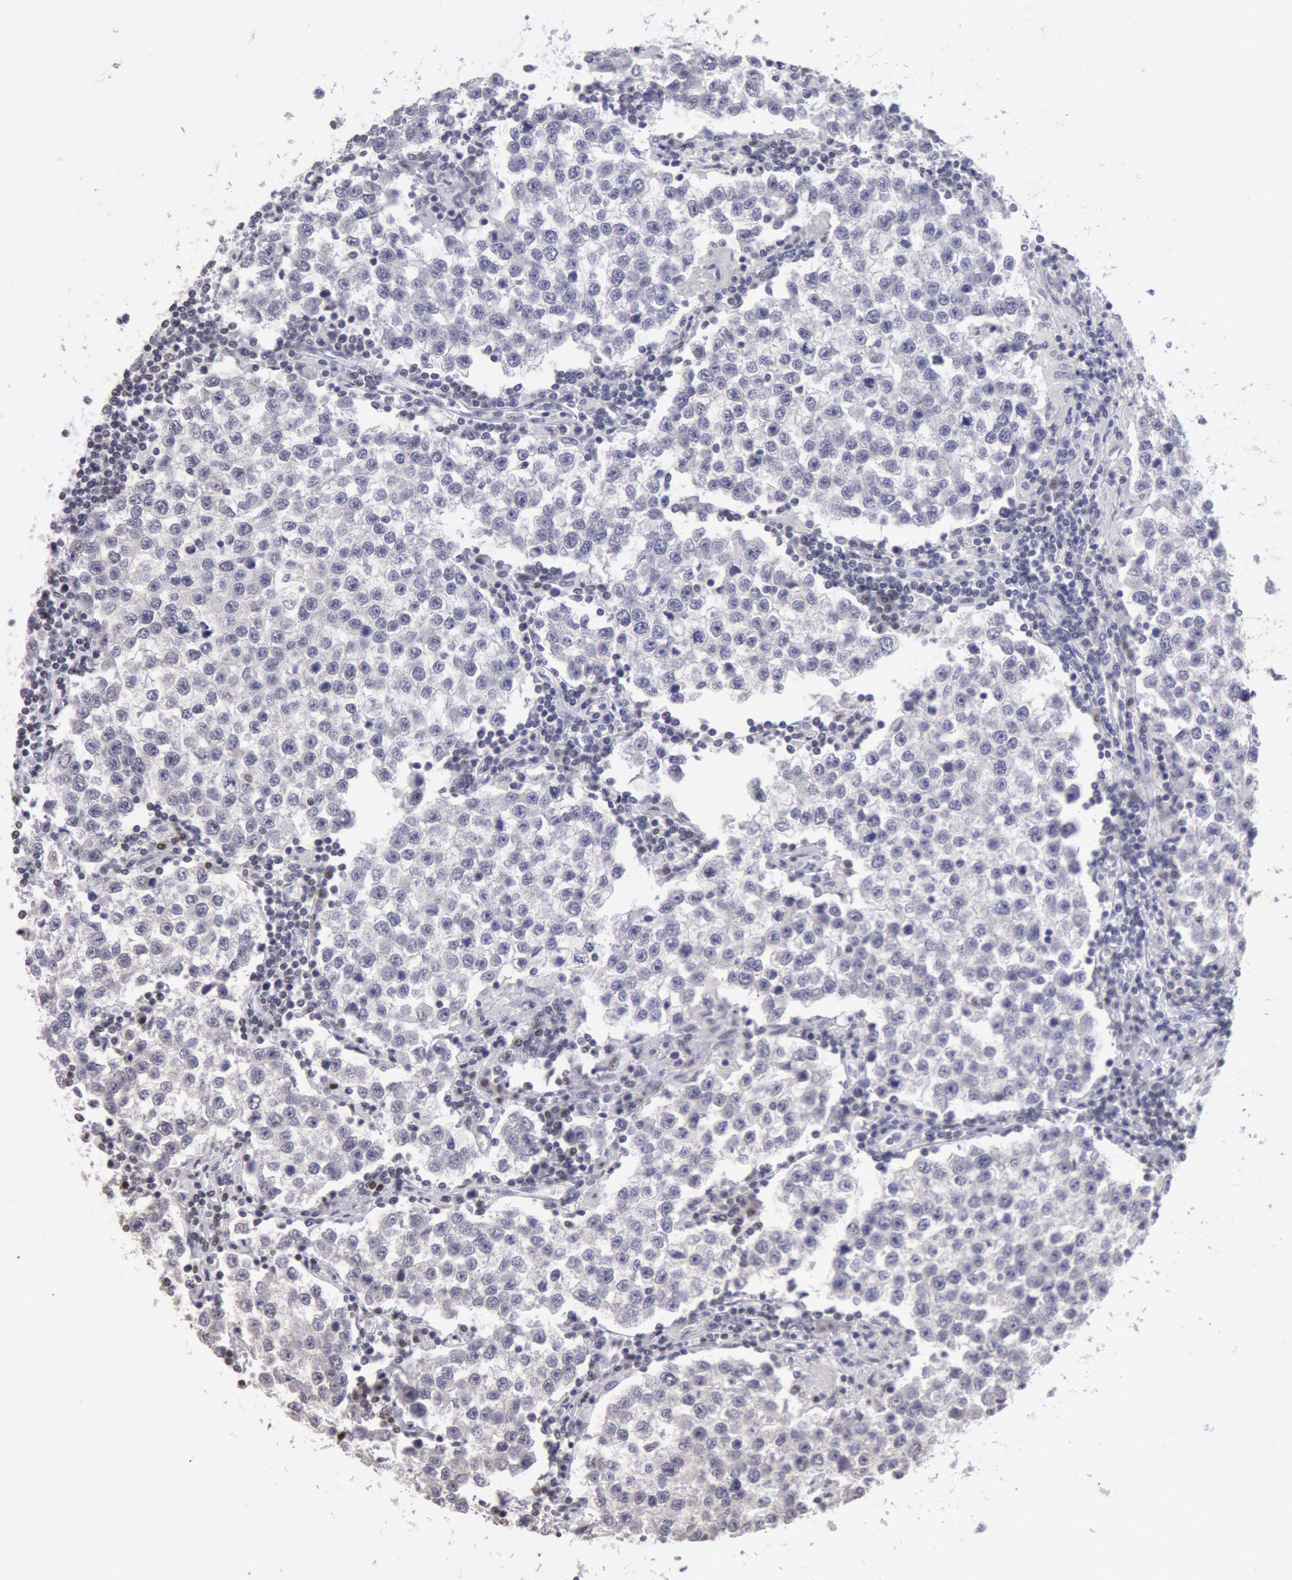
{"staining": {"intensity": "weak", "quantity": "25%-75%", "location": "cytoplasmic/membranous,nuclear"}, "tissue": "testis cancer", "cell_type": "Tumor cells", "image_type": "cancer", "snomed": [{"axis": "morphology", "description": "Seminoma, NOS"}, {"axis": "topography", "description": "Testis"}], "caption": "Tumor cells demonstrate low levels of weak cytoplasmic/membranous and nuclear staining in about 25%-75% of cells in testis cancer (seminoma).", "gene": "MYH7", "patient": {"sex": "male", "age": 36}}